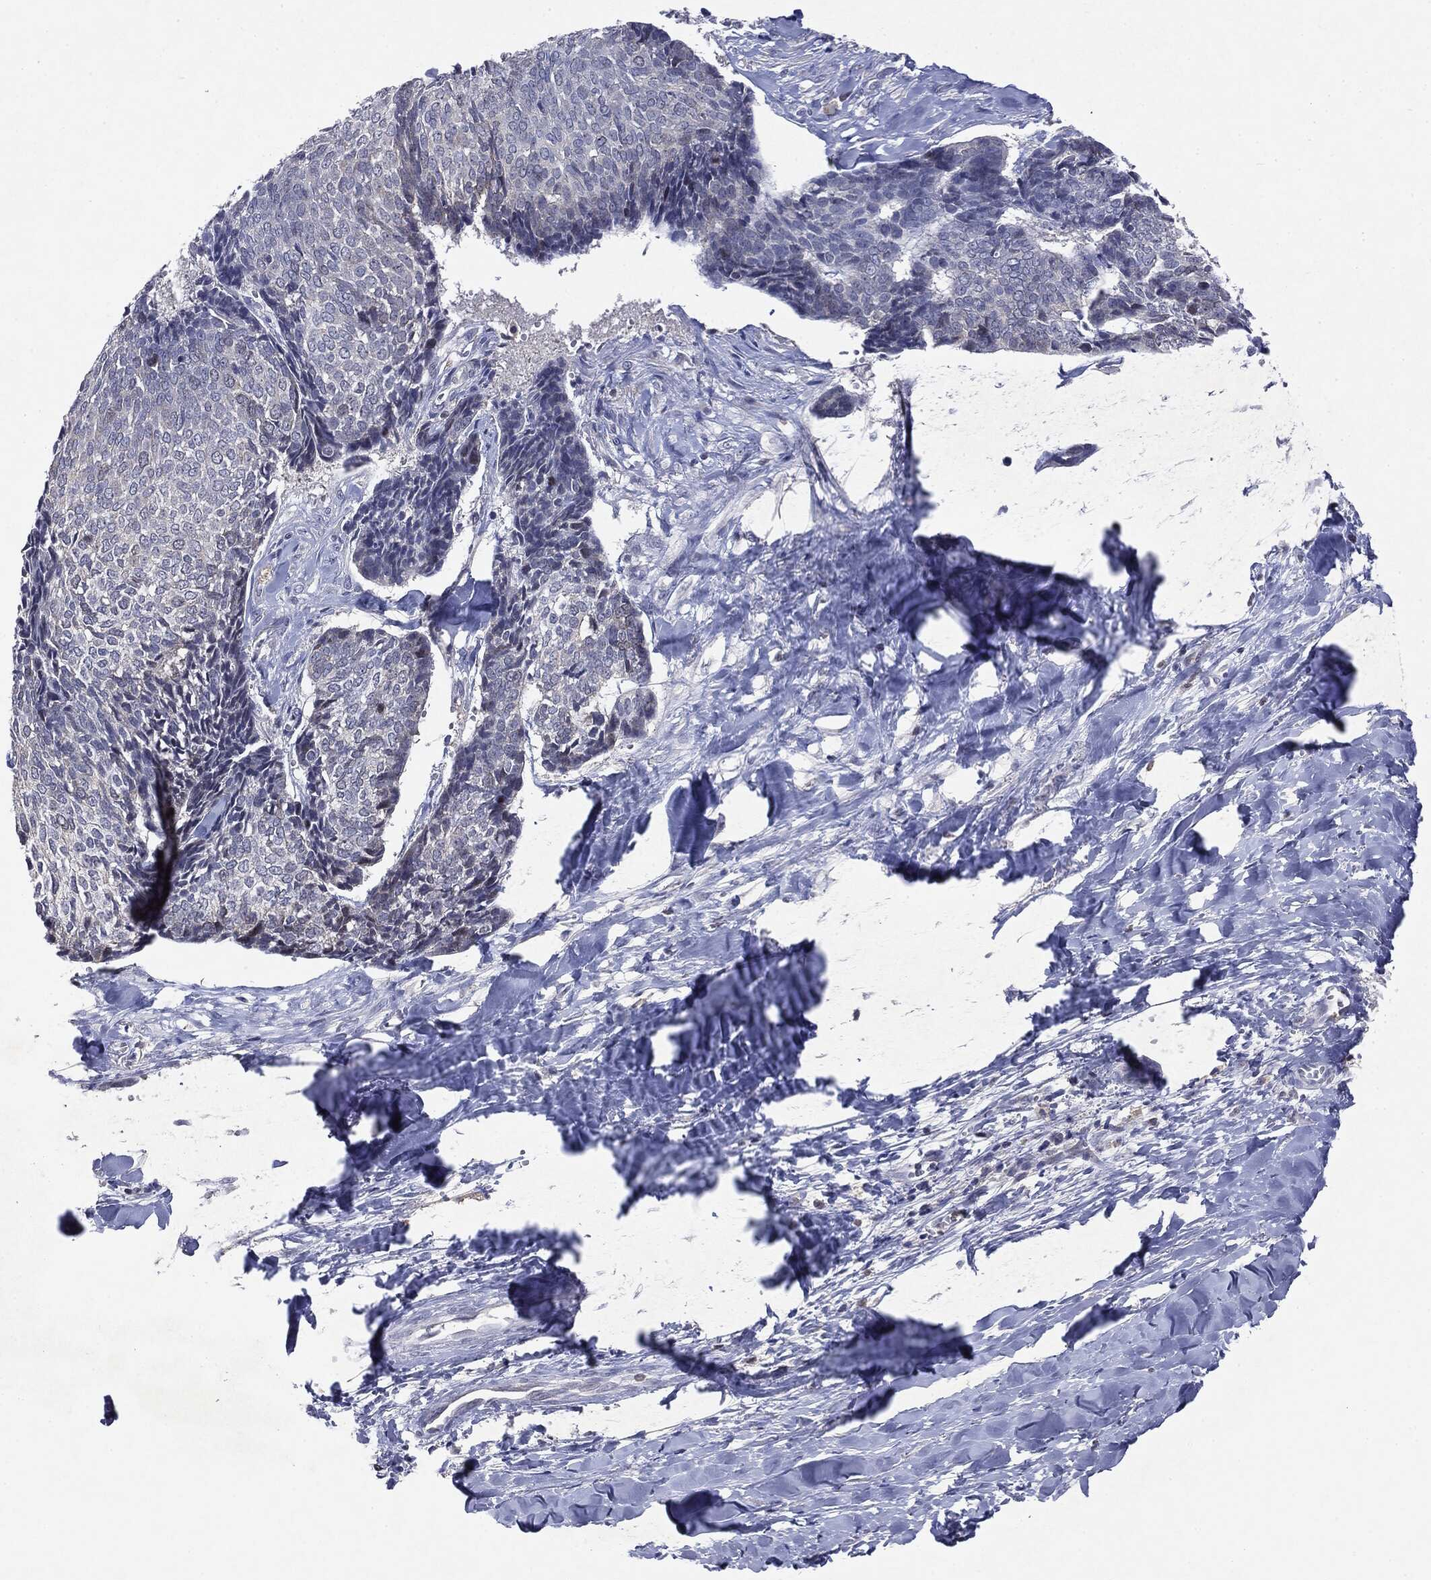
{"staining": {"intensity": "negative", "quantity": "none", "location": "none"}, "tissue": "skin cancer", "cell_type": "Tumor cells", "image_type": "cancer", "snomed": [{"axis": "morphology", "description": "Basal cell carcinoma"}, {"axis": "topography", "description": "Skin"}], "caption": "The IHC micrograph has no significant expression in tumor cells of skin basal cell carcinoma tissue.", "gene": "KIF2C", "patient": {"sex": "male", "age": 86}}